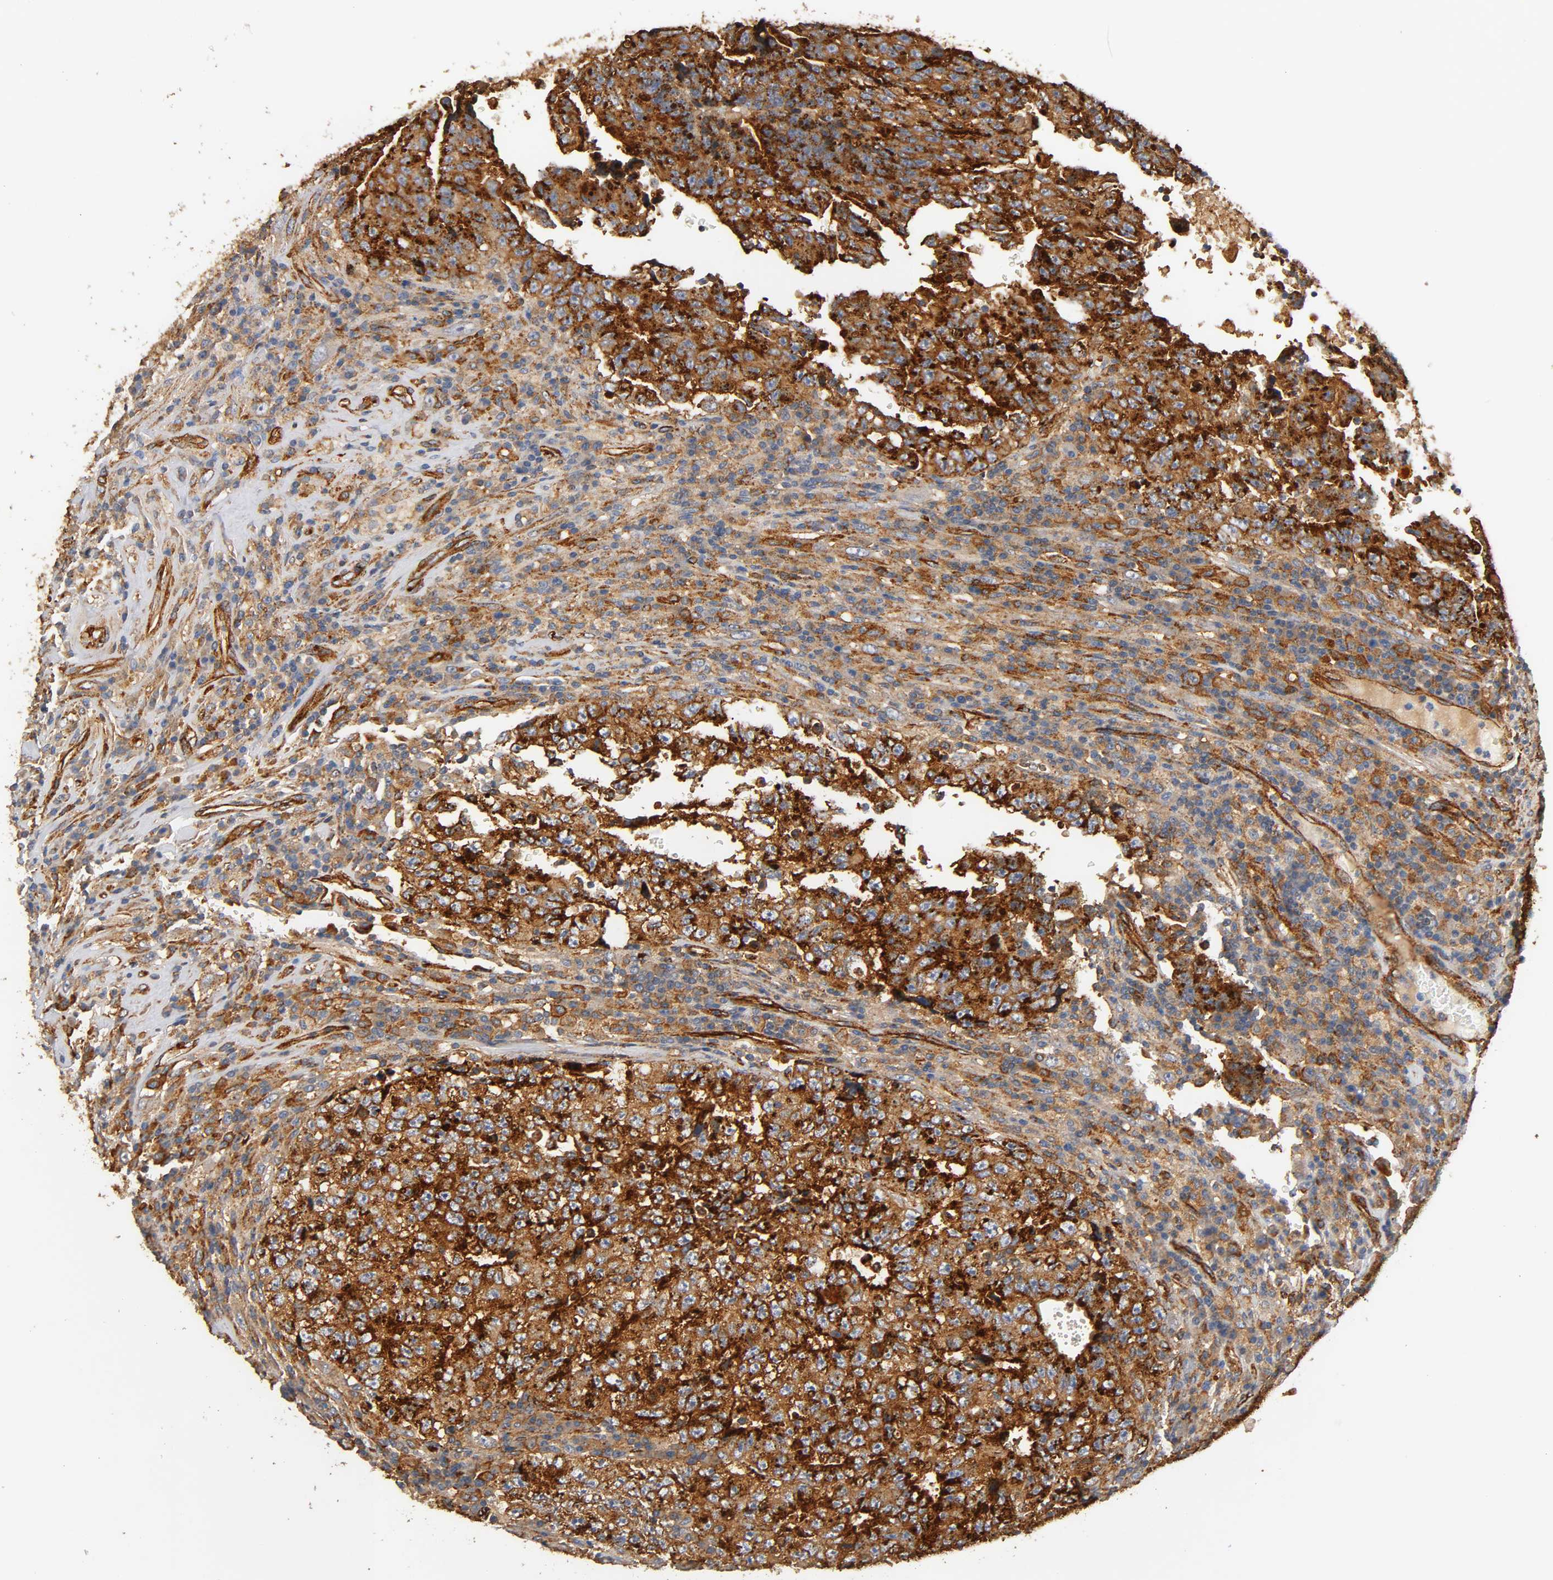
{"staining": {"intensity": "strong", "quantity": ">75%", "location": "cytoplasmic/membranous"}, "tissue": "testis cancer", "cell_type": "Tumor cells", "image_type": "cancer", "snomed": [{"axis": "morphology", "description": "Necrosis, NOS"}, {"axis": "morphology", "description": "Carcinoma, Embryonal, NOS"}, {"axis": "topography", "description": "Testis"}], "caption": "Protein positivity by immunohistochemistry (IHC) shows strong cytoplasmic/membranous expression in about >75% of tumor cells in testis embryonal carcinoma.", "gene": "IFITM3", "patient": {"sex": "male", "age": 19}}